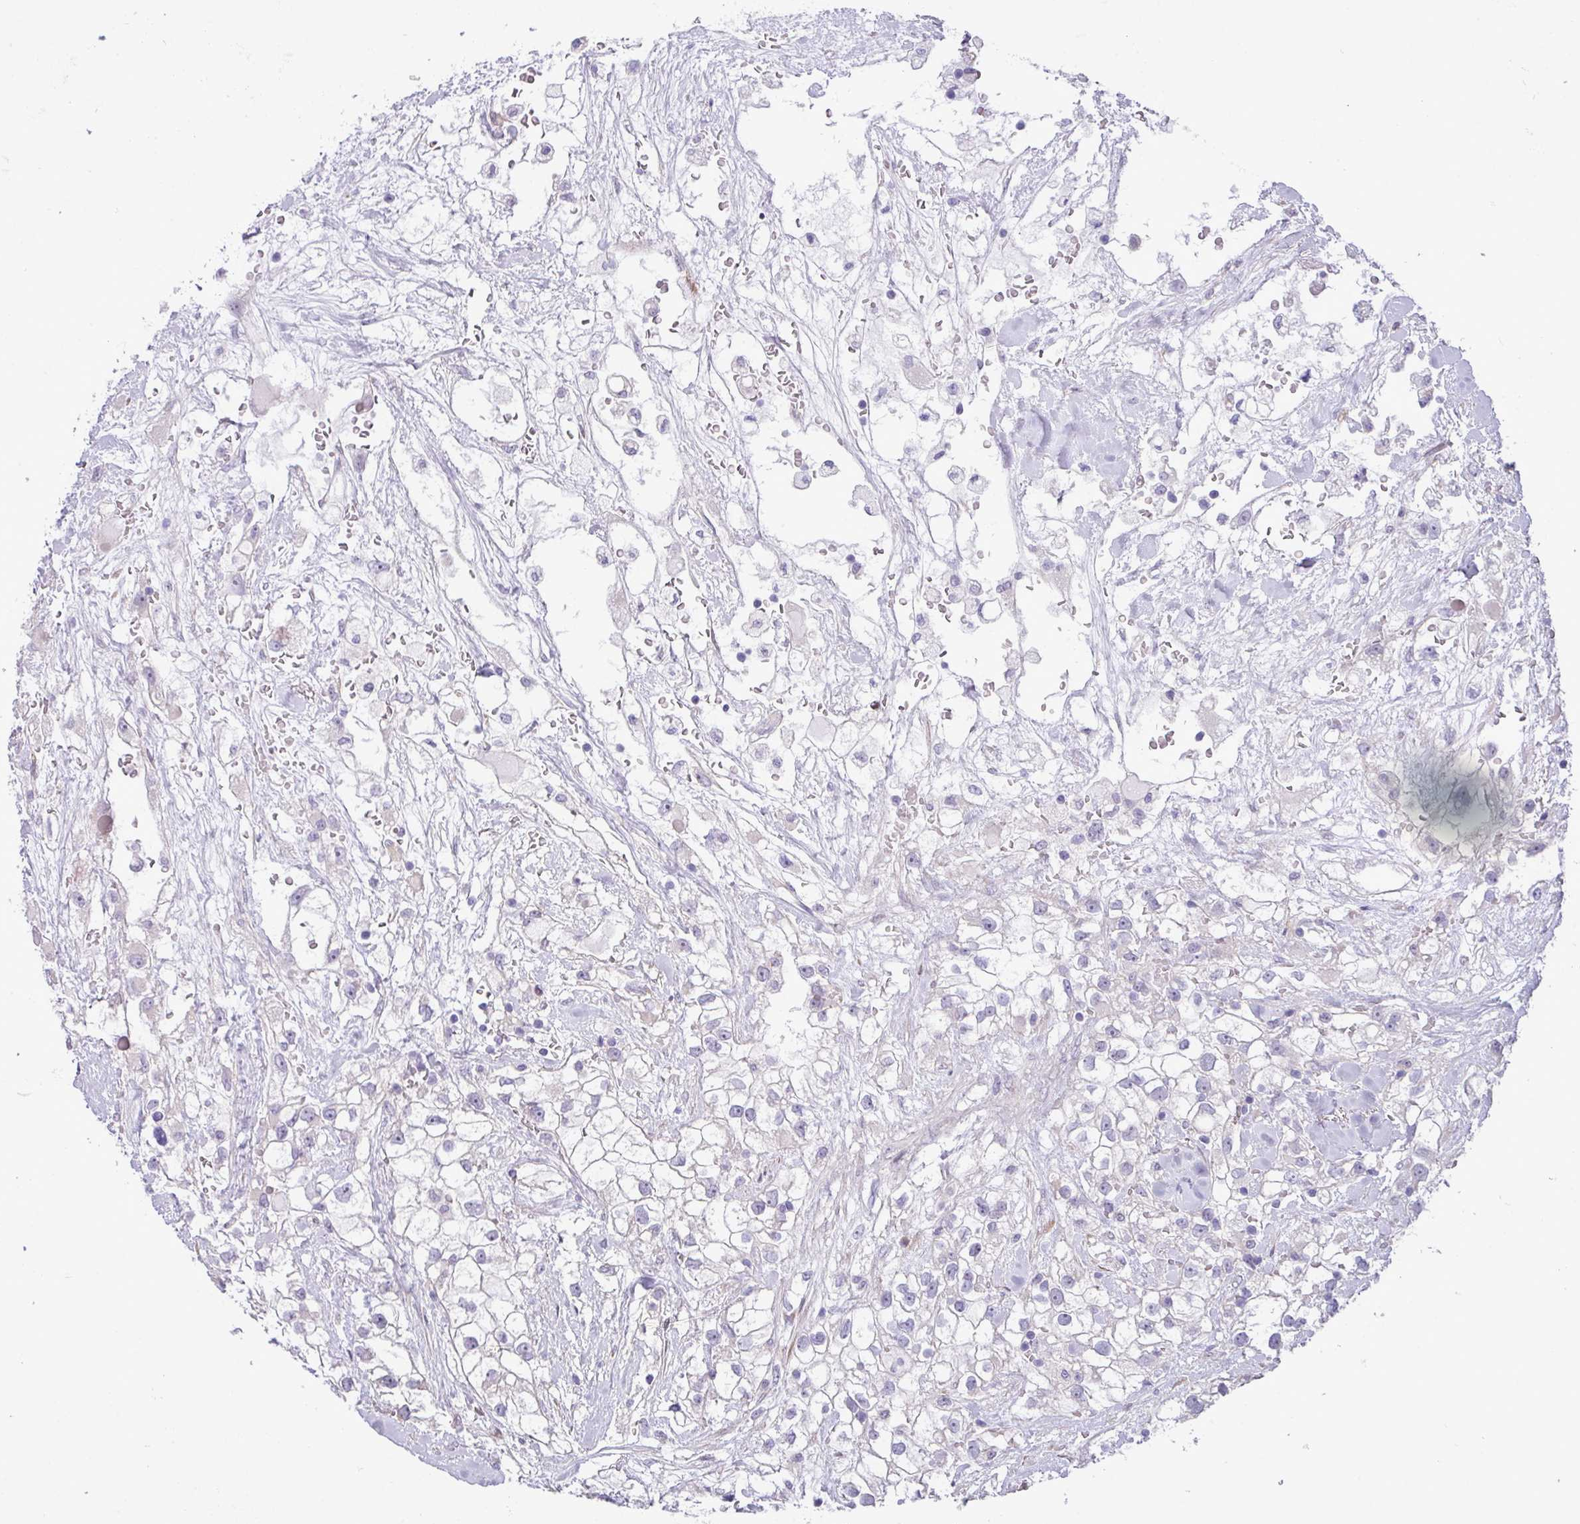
{"staining": {"intensity": "negative", "quantity": "none", "location": "none"}, "tissue": "renal cancer", "cell_type": "Tumor cells", "image_type": "cancer", "snomed": [{"axis": "morphology", "description": "Adenocarcinoma, NOS"}, {"axis": "topography", "description": "Kidney"}], "caption": "This is an IHC image of renal cancer (adenocarcinoma). There is no staining in tumor cells.", "gene": "IRGC", "patient": {"sex": "male", "age": 59}}